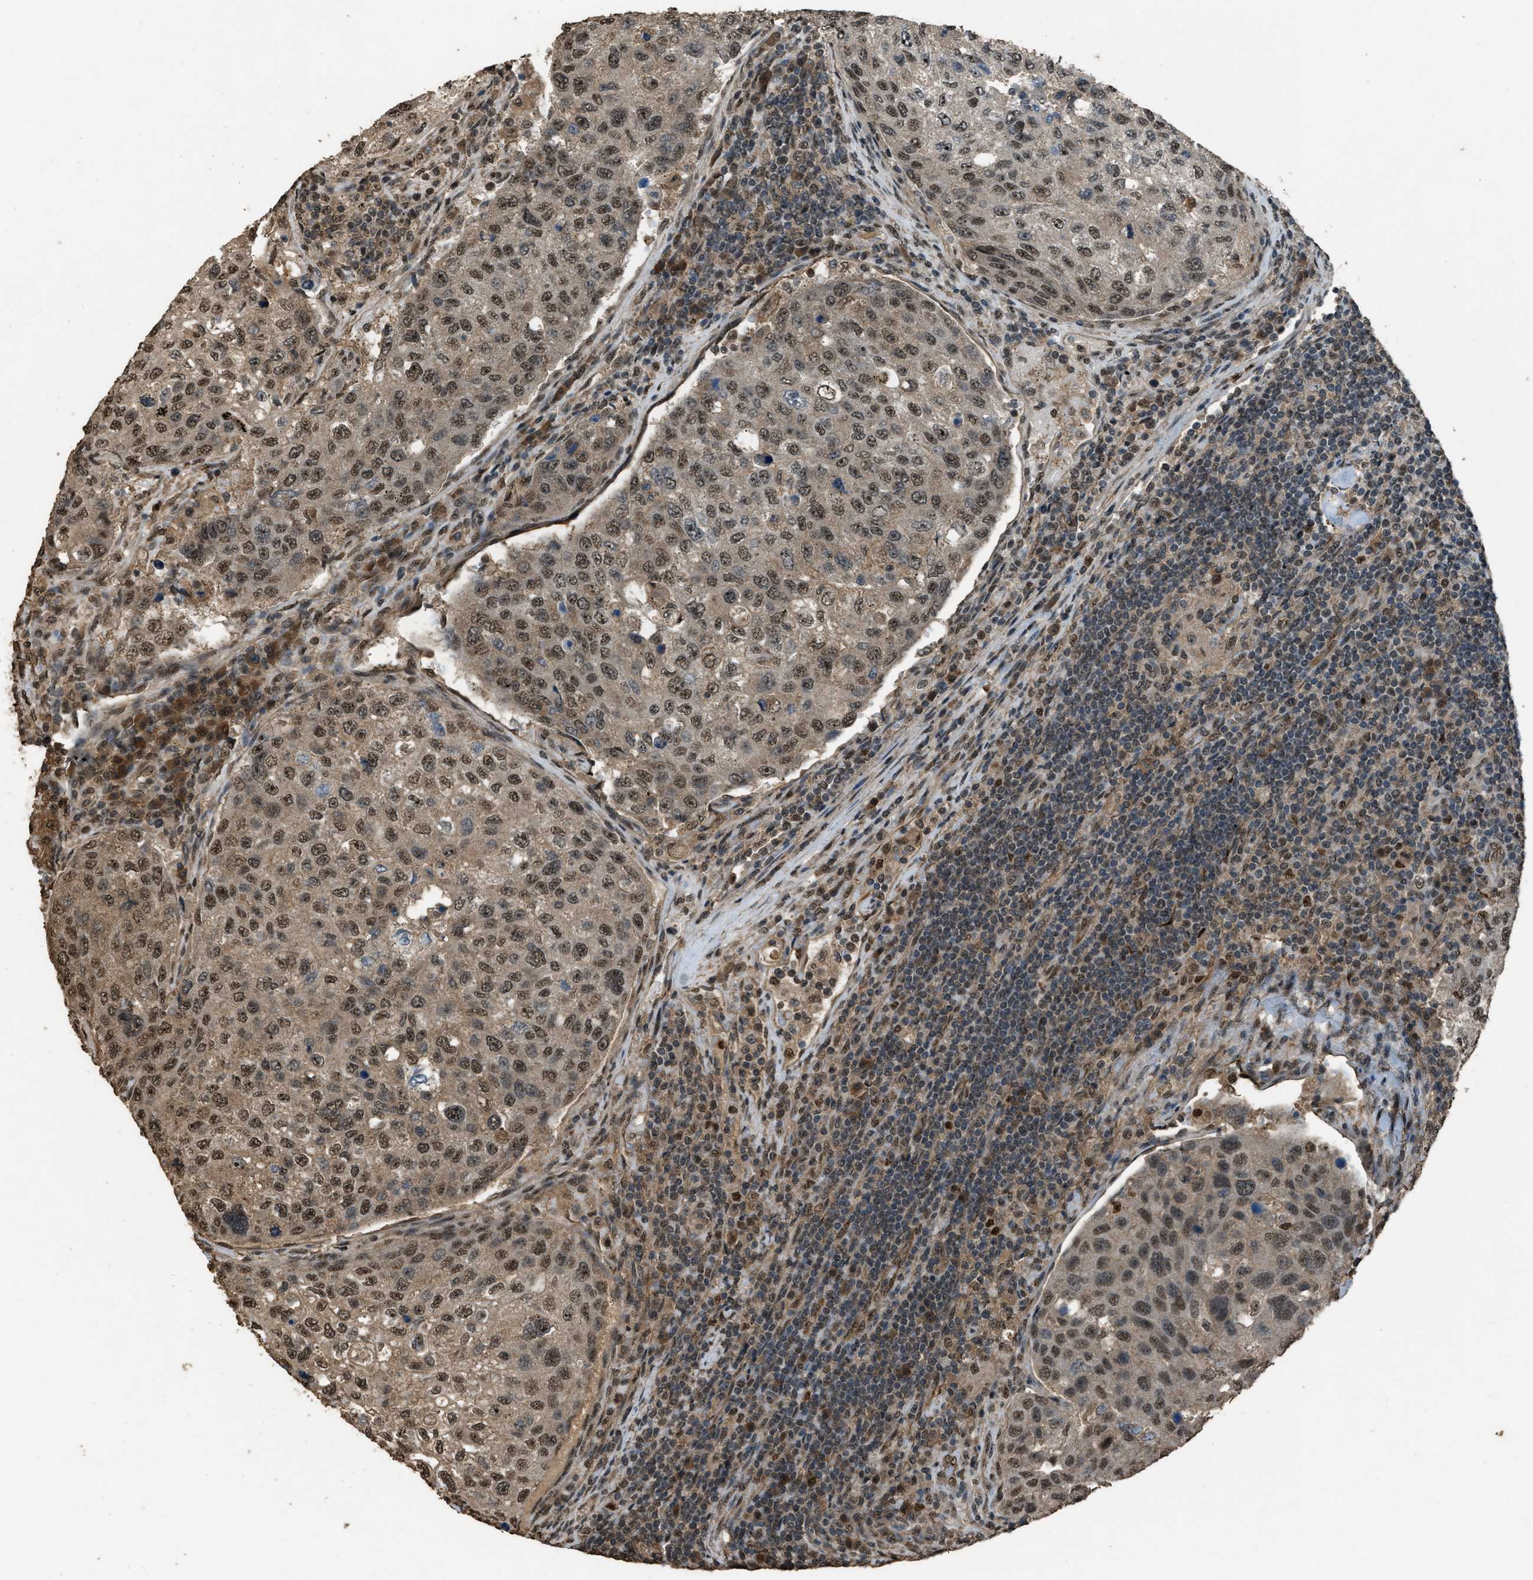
{"staining": {"intensity": "moderate", "quantity": ">75%", "location": "cytoplasmic/membranous,nuclear"}, "tissue": "urothelial cancer", "cell_type": "Tumor cells", "image_type": "cancer", "snomed": [{"axis": "morphology", "description": "Urothelial carcinoma, High grade"}, {"axis": "topography", "description": "Lymph node"}, {"axis": "topography", "description": "Urinary bladder"}], "caption": "This is an image of immunohistochemistry staining of urothelial cancer, which shows moderate staining in the cytoplasmic/membranous and nuclear of tumor cells.", "gene": "SERTAD2", "patient": {"sex": "male", "age": 51}}